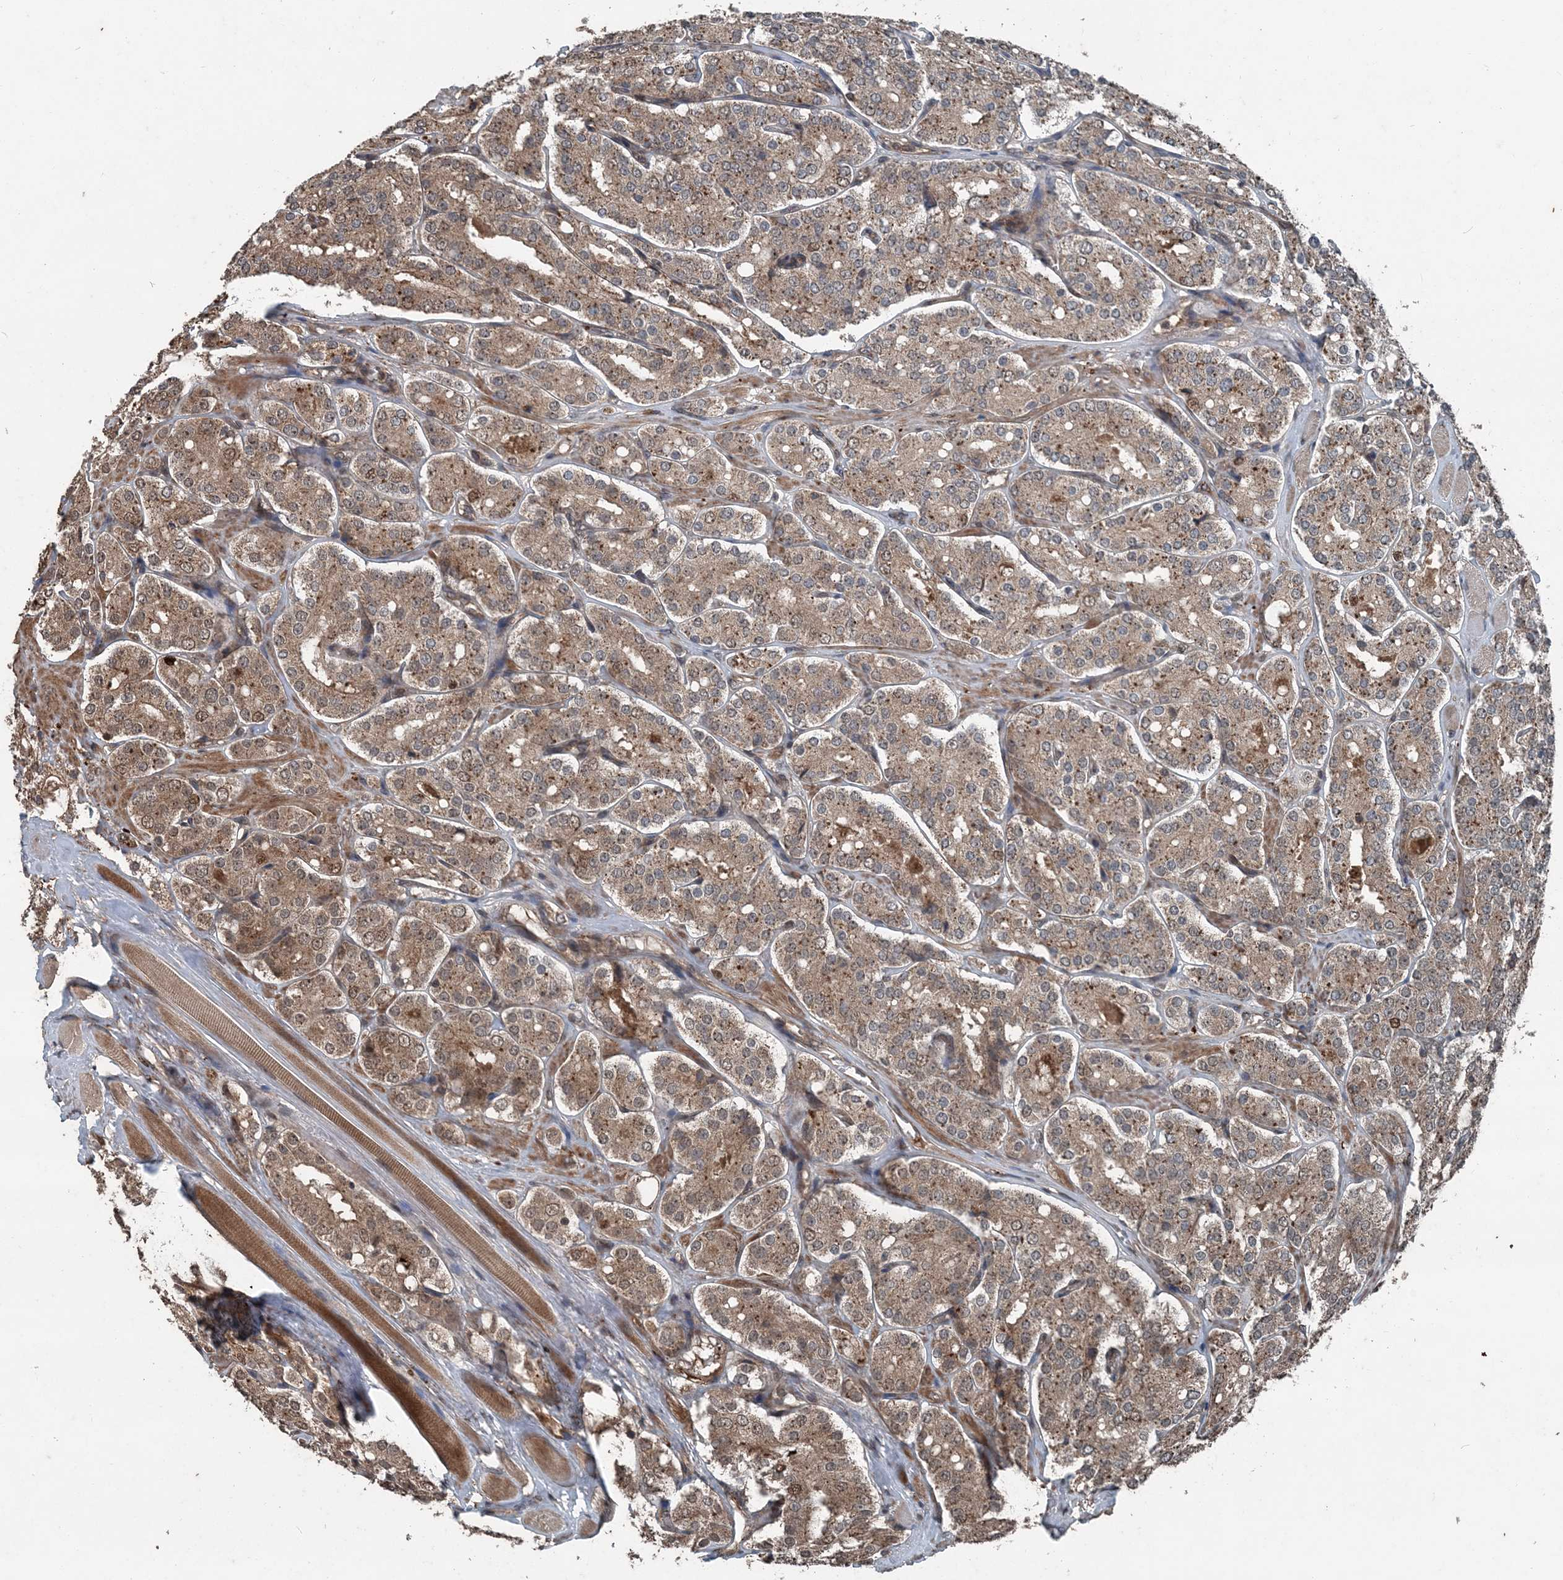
{"staining": {"intensity": "moderate", "quantity": ">75%", "location": "cytoplasmic/membranous"}, "tissue": "prostate cancer", "cell_type": "Tumor cells", "image_type": "cancer", "snomed": [{"axis": "morphology", "description": "Adenocarcinoma, High grade"}, {"axis": "topography", "description": "Prostate"}], "caption": "Moderate cytoplasmic/membranous positivity for a protein is present in approximately >75% of tumor cells of adenocarcinoma (high-grade) (prostate) using immunohistochemistry.", "gene": "CFL1", "patient": {"sex": "male", "age": 65}}